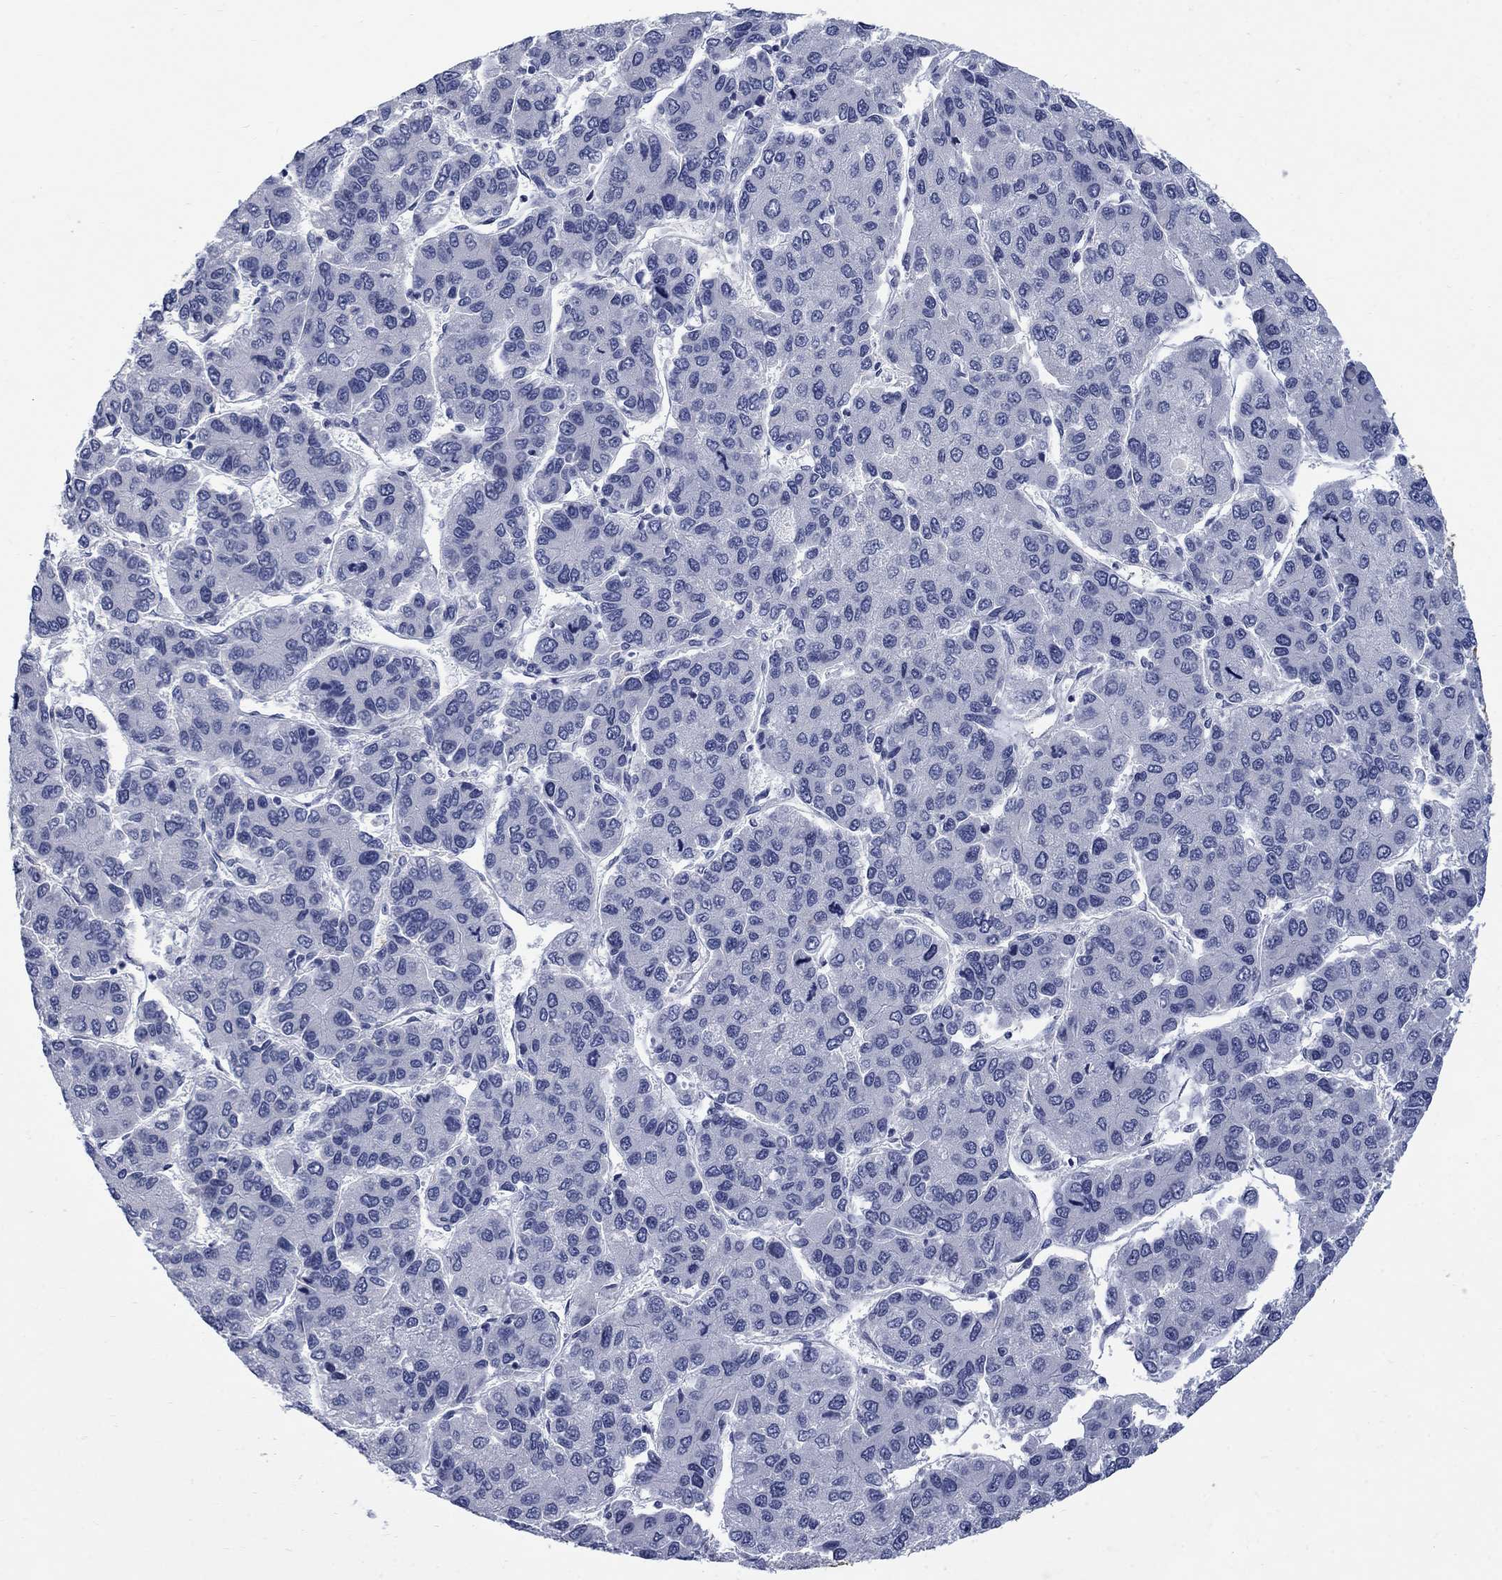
{"staining": {"intensity": "negative", "quantity": "none", "location": "none"}, "tissue": "liver cancer", "cell_type": "Tumor cells", "image_type": "cancer", "snomed": [{"axis": "morphology", "description": "Carcinoma, Hepatocellular, NOS"}, {"axis": "topography", "description": "Liver"}], "caption": "Immunohistochemistry (IHC) histopathology image of neoplastic tissue: liver hepatocellular carcinoma stained with DAB (3,3'-diaminobenzidine) demonstrates no significant protein expression in tumor cells.", "gene": "RFTN2", "patient": {"sex": "female", "age": 66}}